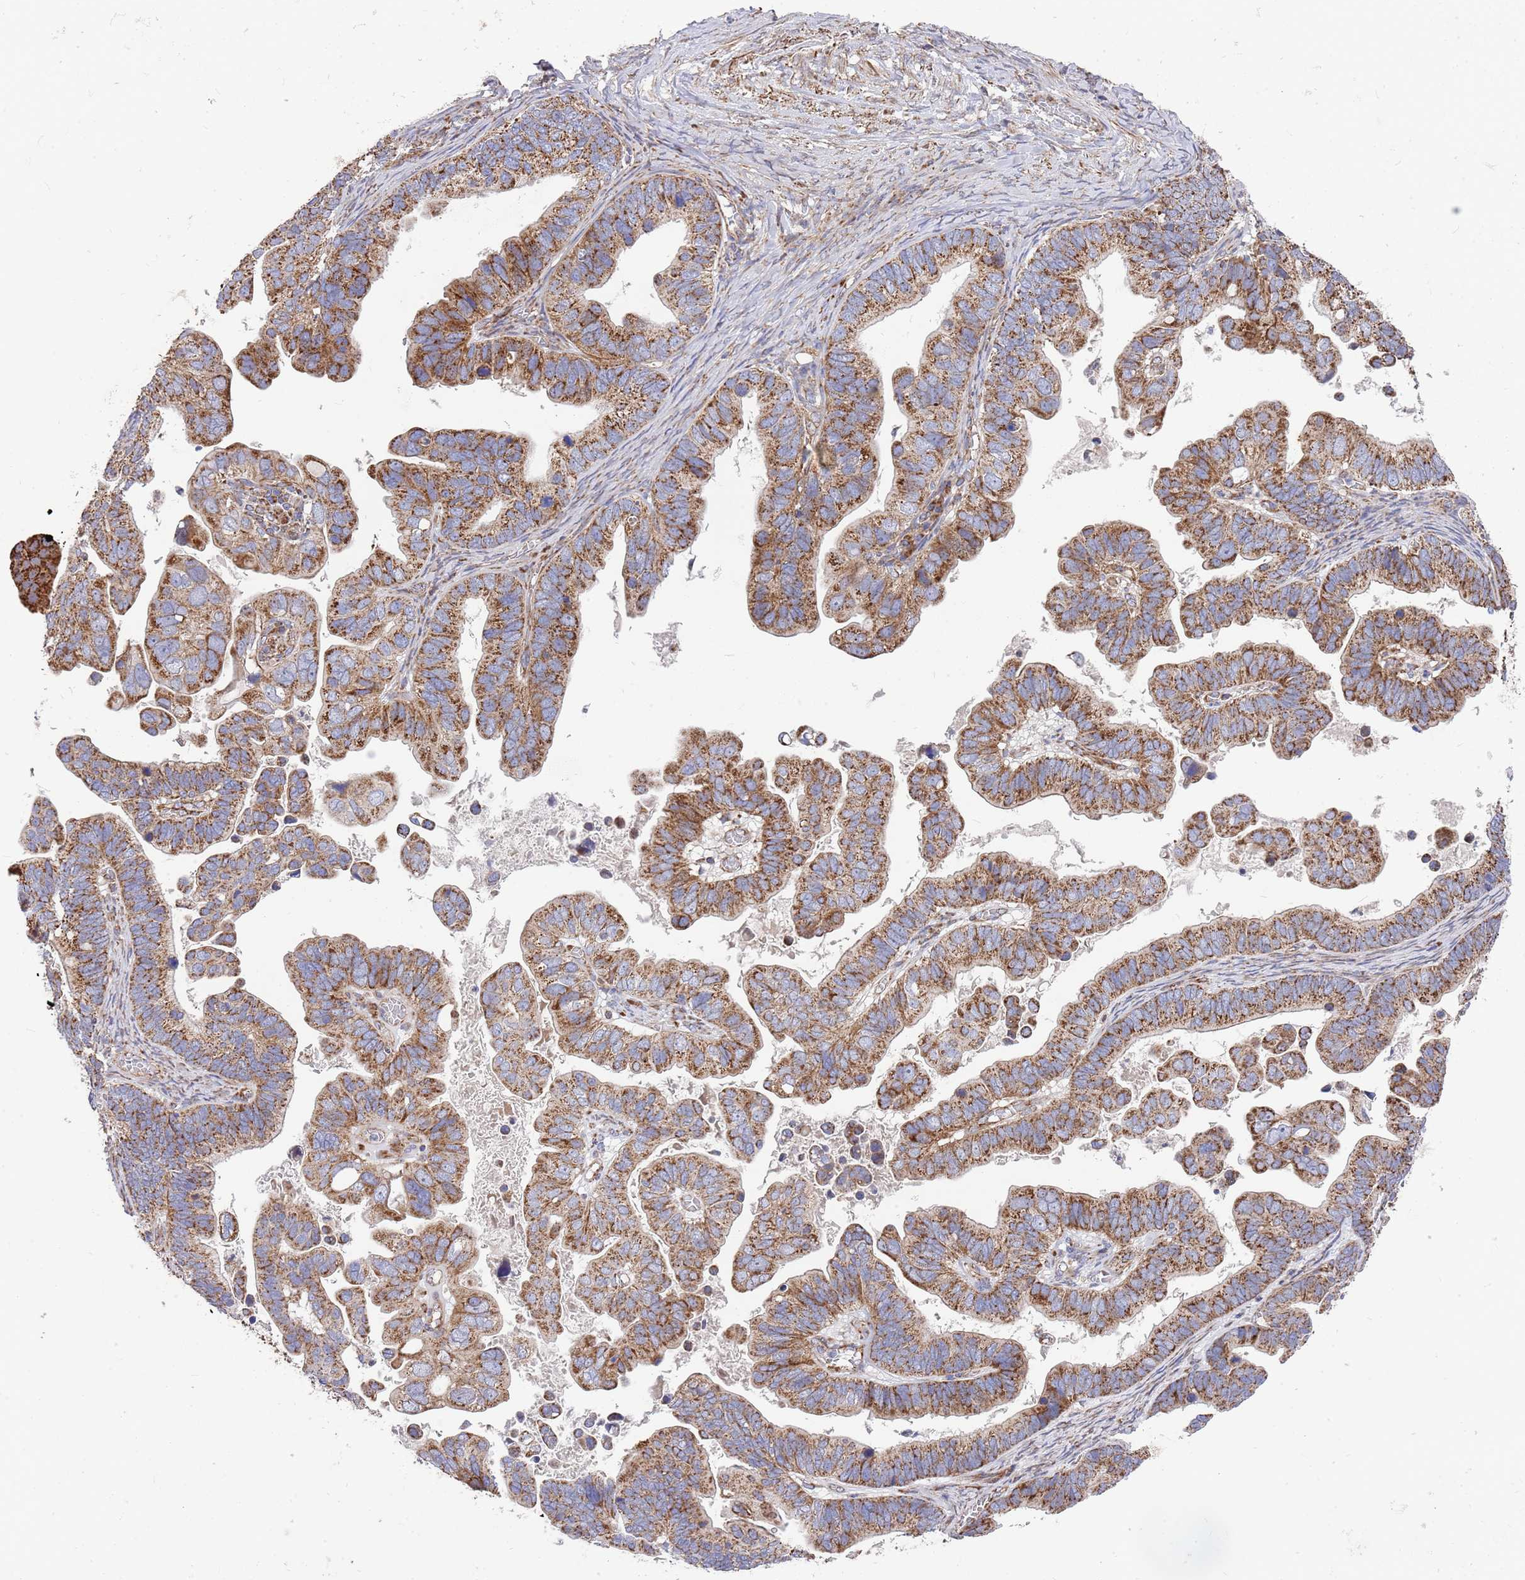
{"staining": {"intensity": "moderate", "quantity": ">75%", "location": "cytoplasmic/membranous"}, "tissue": "ovarian cancer", "cell_type": "Tumor cells", "image_type": "cancer", "snomed": [{"axis": "morphology", "description": "Cystadenocarcinoma, serous, NOS"}, {"axis": "topography", "description": "Ovary"}], "caption": "The immunohistochemical stain shows moderate cytoplasmic/membranous staining in tumor cells of ovarian cancer tissue. (DAB IHC with brightfield microscopy, high magnification).", "gene": "WDFY3", "patient": {"sex": "female", "age": 56}}